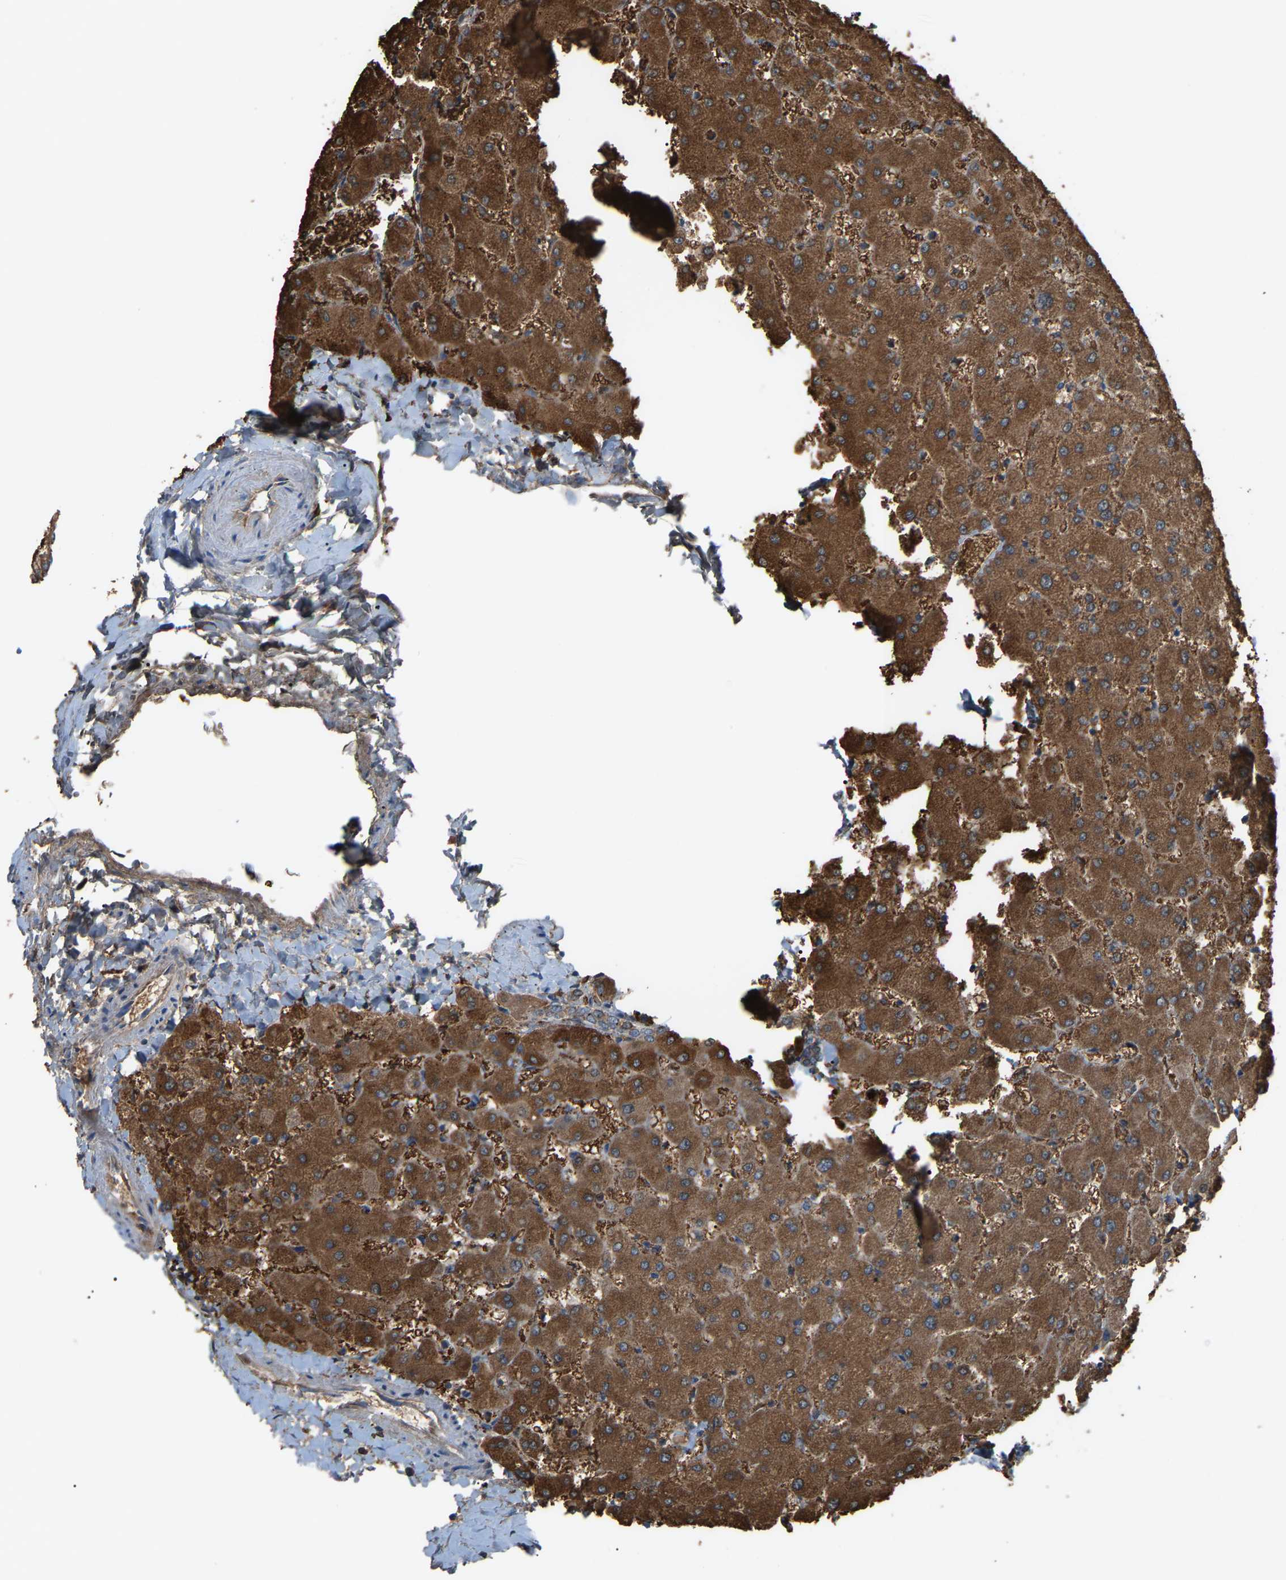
{"staining": {"intensity": "moderate", "quantity": ">75%", "location": "cytoplasmic/membranous"}, "tissue": "liver", "cell_type": "Cholangiocytes", "image_type": "normal", "snomed": [{"axis": "morphology", "description": "Normal tissue, NOS"}, {"axis": "topography", "description": "Liver"}], "caption": "Moderate cytoplasmic/membranous positivity for a protein is seen in about >75% of cholangiocytes of normal liver using immunohistochemistry (IHC).", "gene": "CROT", "patient": {"sex": "female", "age": 63}}